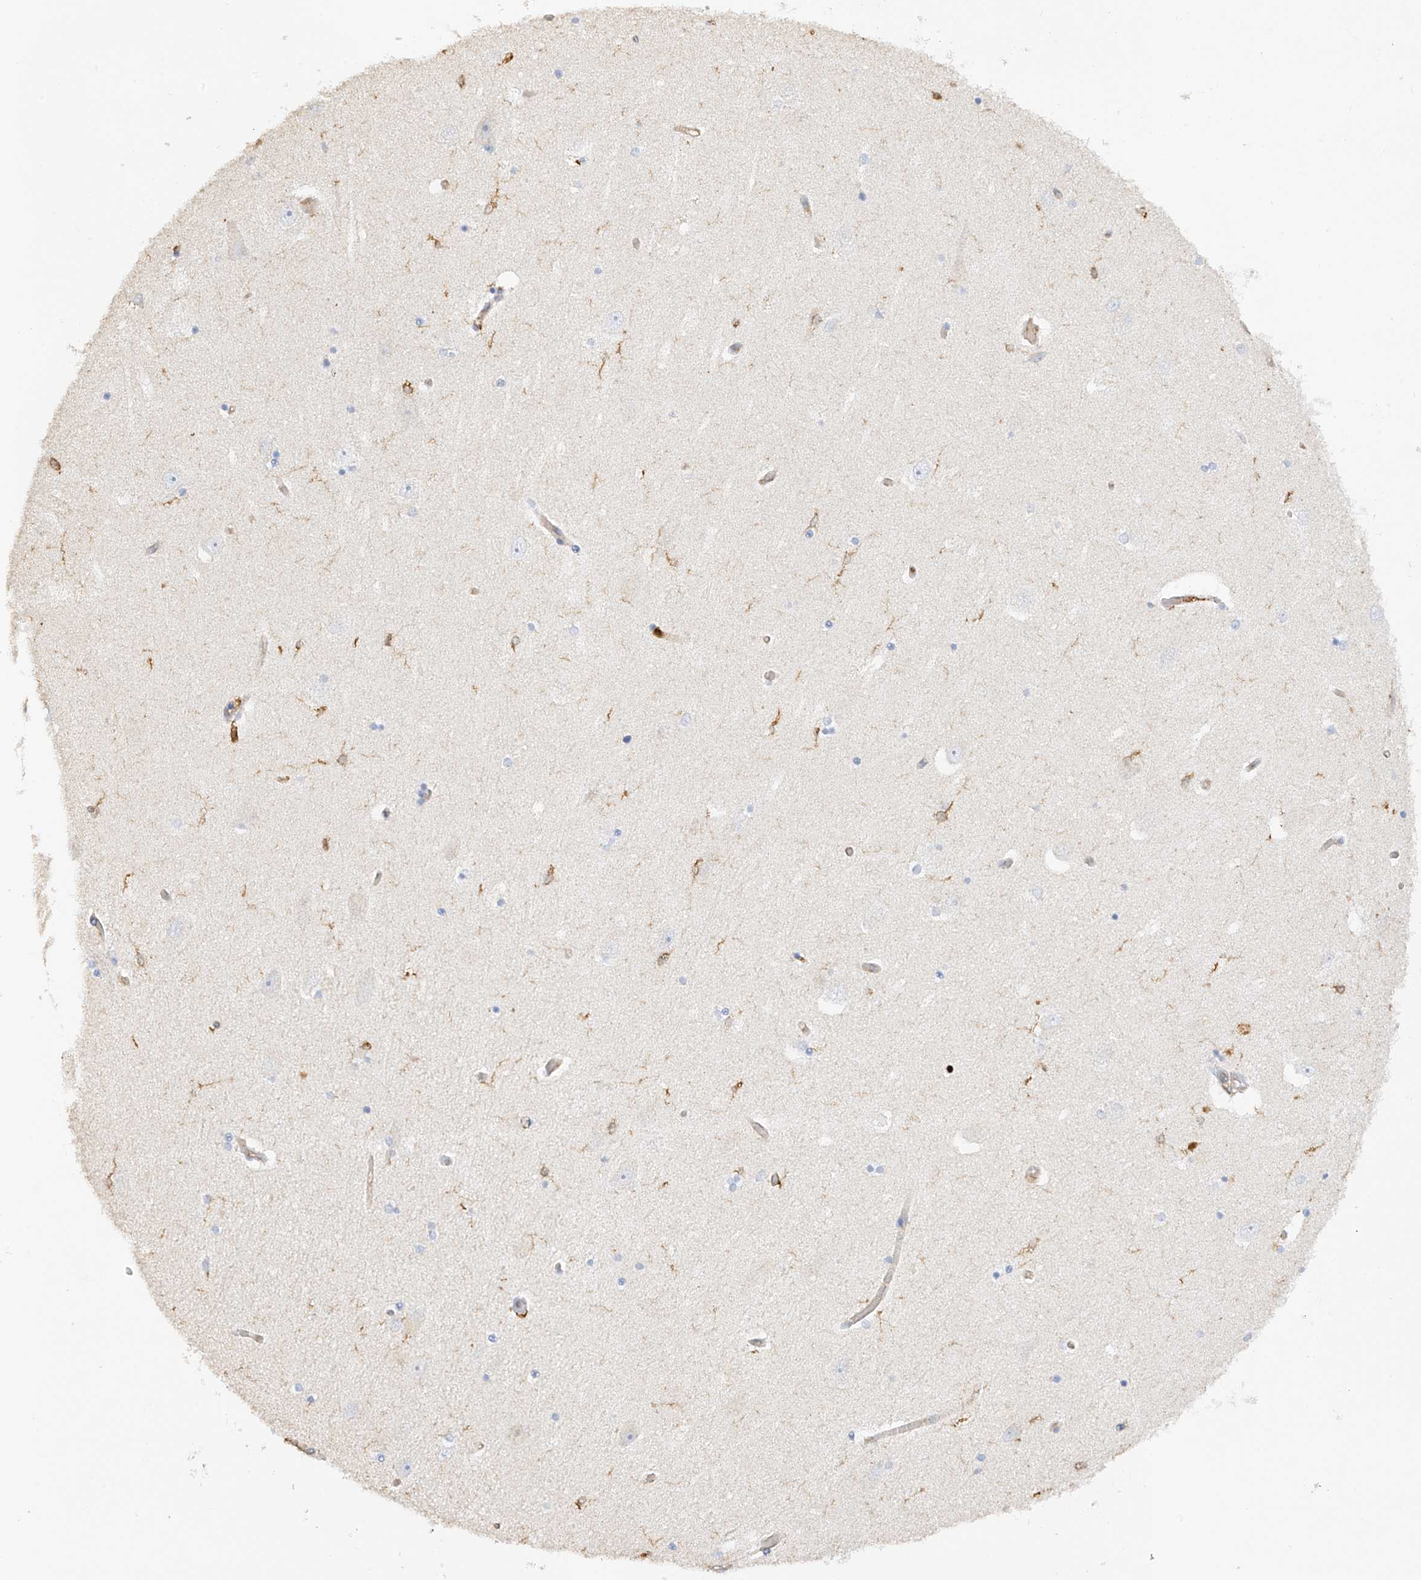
{"staining": {"intensity": "moderate", "quantity": "<25%", "location": "cytoplasmic/membranous"}, "tissue": "hippocampus", "cell_type": "Glial cells", "image_type": "normal", "snomed": [{"axis": "morphology", "description": "Normal tissue, NOS"}, {"axis": "topography", "description": "Hippocampus"}], "caption": "Immunohistochemistry (DAB) staining of normal human hippocampus displays moderate cytoplasmic/membranous protein positivity in about <25% of glial cells.", "gene": "ARHGAP25", "patient": {"sex": "female", "age": 54}}